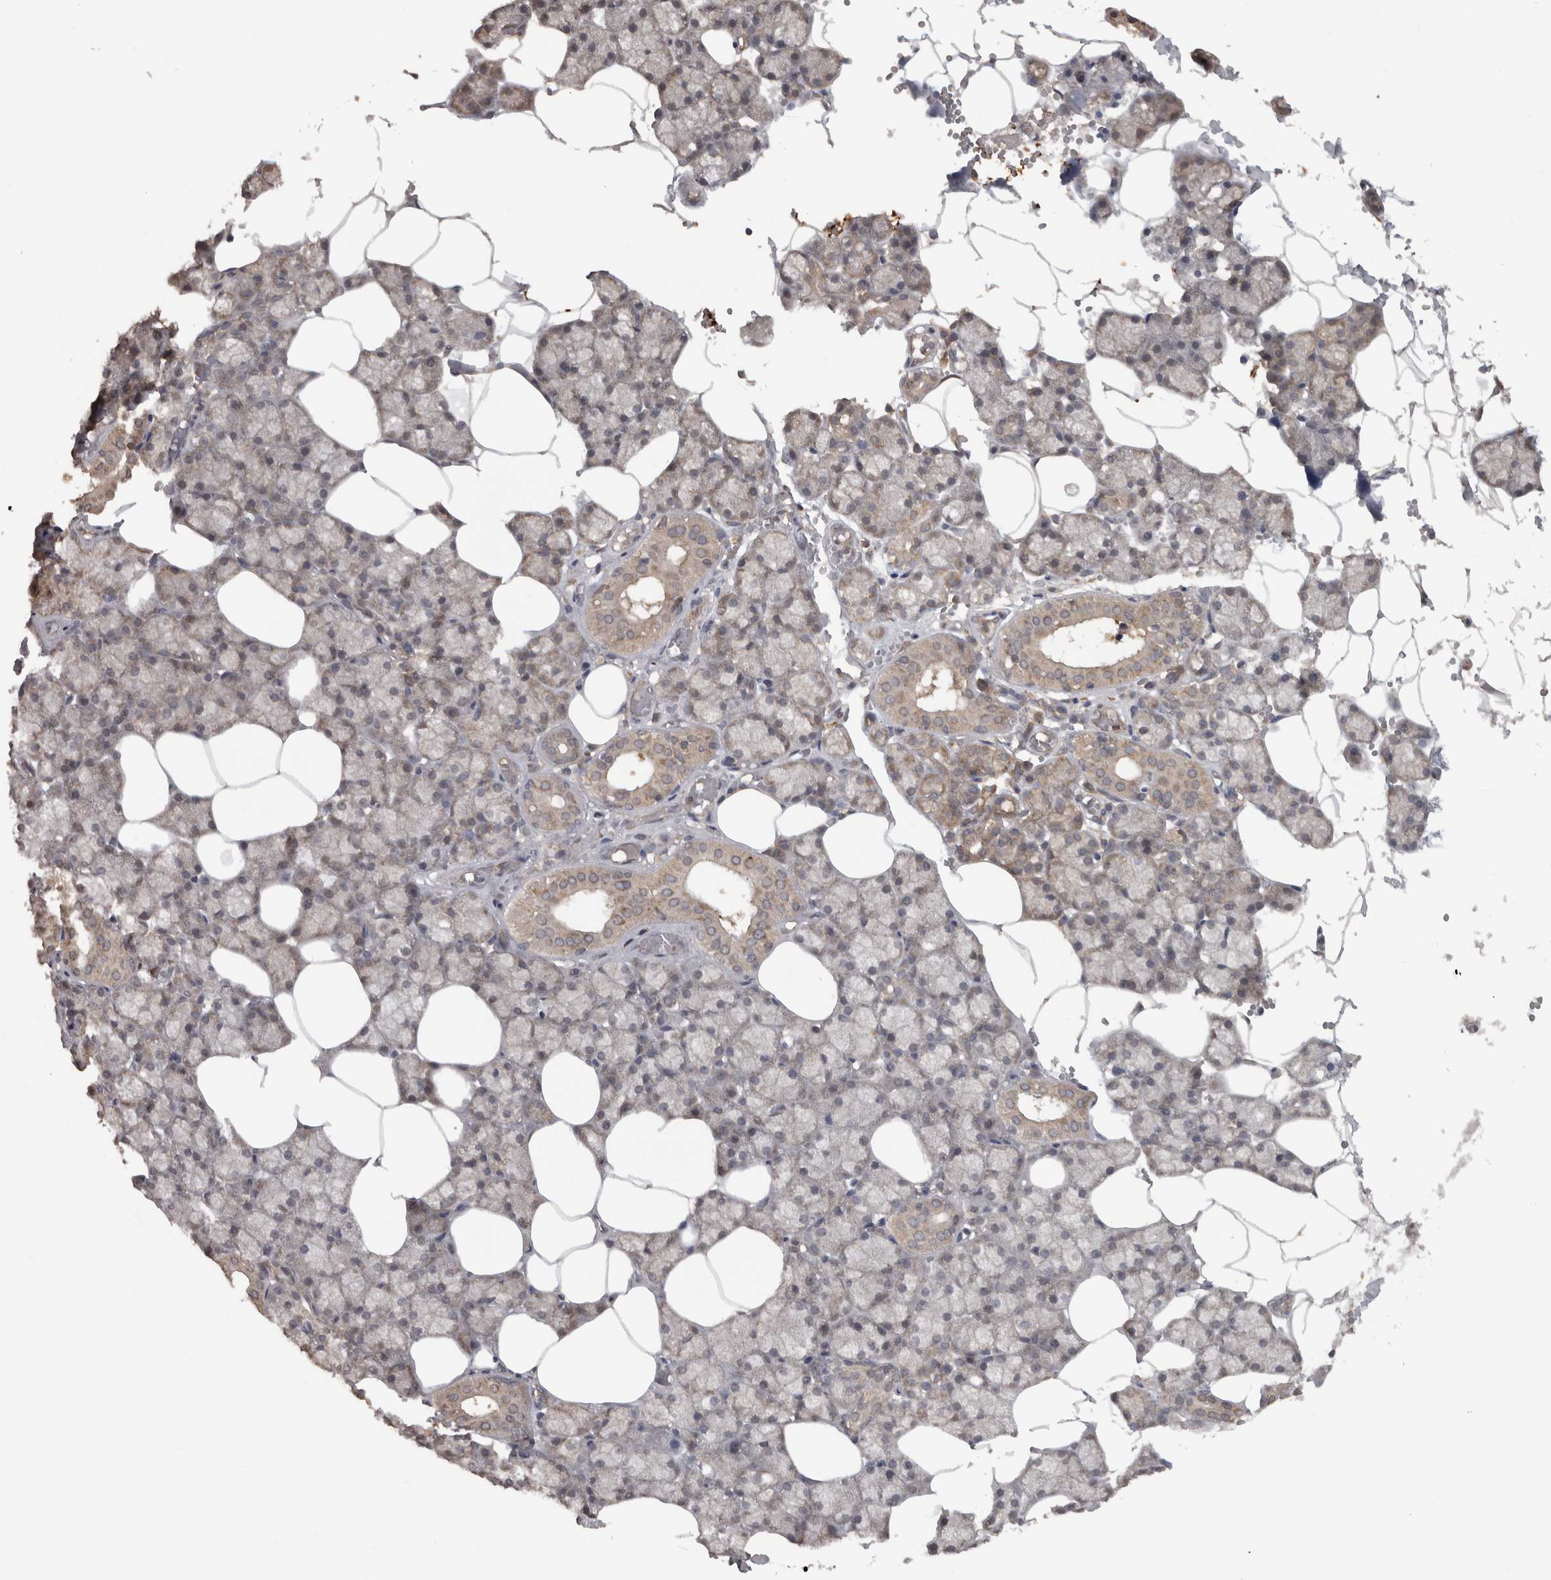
{"staining": {"intensity": "moderate", "quantity": ">75%", "location": "cytoplasmic/membranous"}, "tissue": "salivary gland", "cell_type": "Glandular cells", "image_type": "normal", "snomed": [{"axis": "morphology", "description": "Normal tissue, NOS"}, {"axis": "topography", "description": "Salivary gland"}], "caption": "High-magnification brightfield microscopy of benign salivary gland stained with DAB (brown) and counterstained with hematoxylin (blue). glandular cells exhibit moderate cytoplasmic/membranous positivity is present in approximately>75% of cells. The staining is performed using DAB (3,3'-diaminobenzidine) brown chromogen to label protein expression. The nuclei are counter-stained blue using hematoxylin.", "gene": "MICU3", "patient": {"sex": "male", "age": 62}}